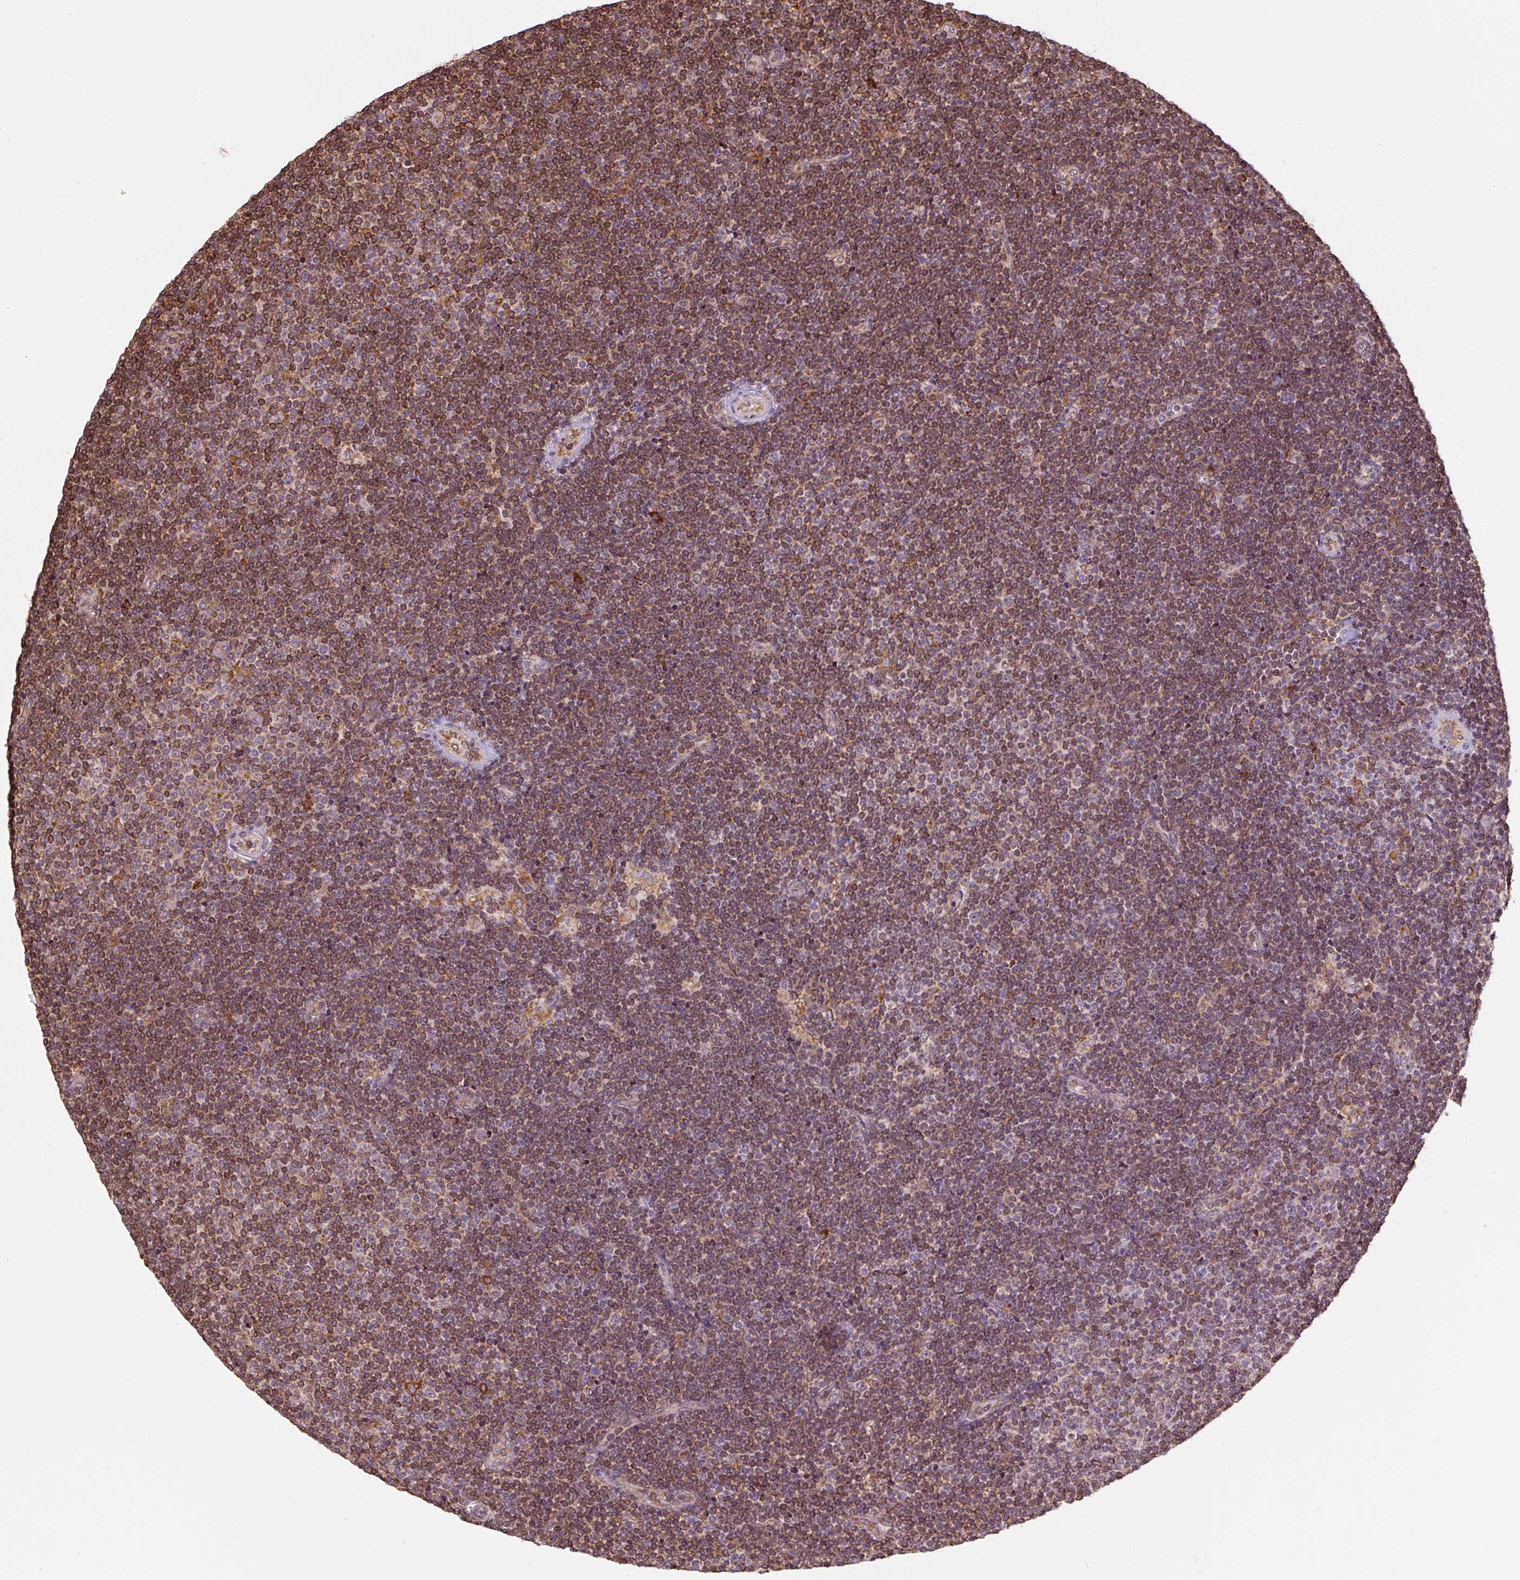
{"staining": {"intensity": "strong", "quantity": ">75%", "location": "cytoplasmic/membranous"}, "tissue": "lymphoma", "cell_type": "Tumor cells", "image_type": "cancer", "snomed": [{"axis": "morphology", "description": "Malignant lymphoma, non-Hodgkin's type, Low grade"}, {"axis": "topography", "description": "Lymph node"}], "caption": "Lymphoma stained with DAB (3,3'-diaminobenzidine) immunohistochemistry (IHC) demonstrates high levels of strong cytoplasmic/membranous positivity in approximately >75% of tumor cells. Using DAB (3,3'-diaminobenzidine) (brown) and hematoxylin (blue) stains, captured at high magnification using brightfield microscopy.", "gene": "PRKCSH", "patient": {"sex": "male", "age": 48}}